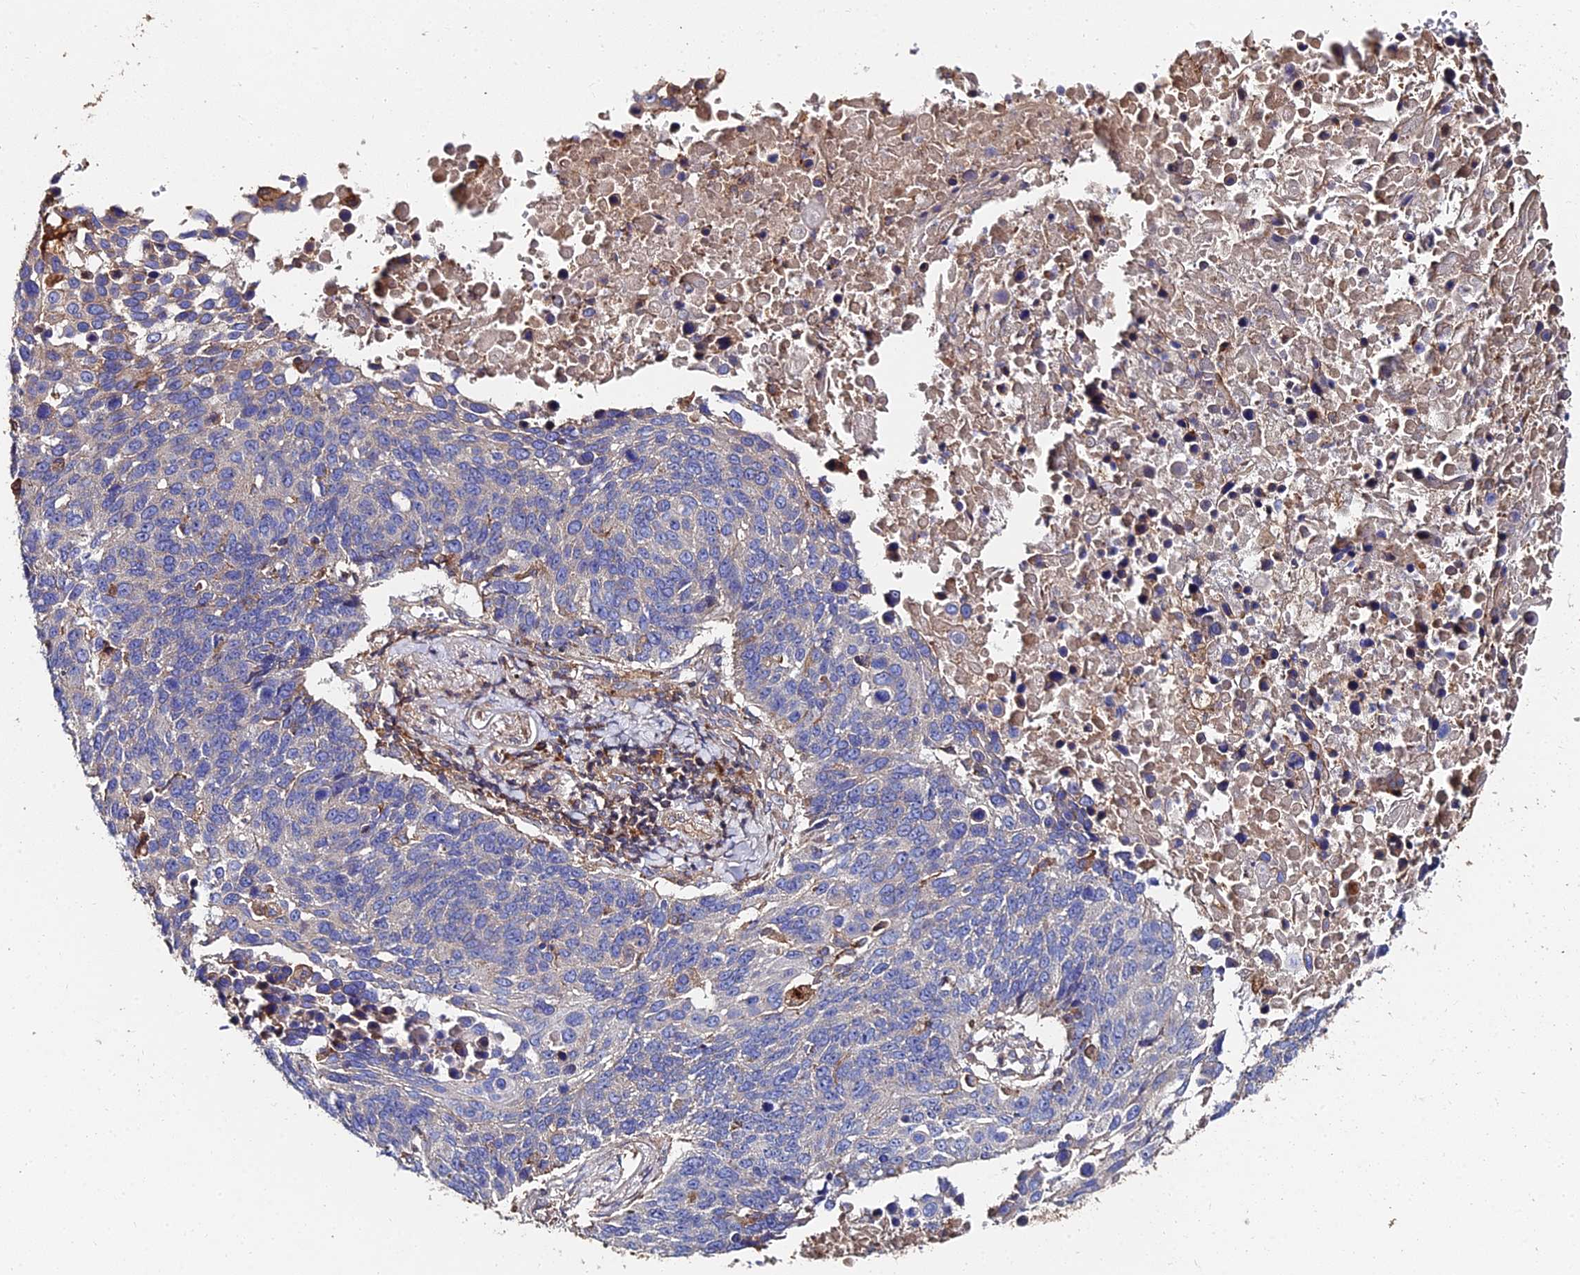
{"staining": {"intensity": "negative", "quantity": "none", "location": "none"}, "tissue": "lung cancer", "cell_type": "Tumor cells", "image_type": "cancer", "snomed": [{"axis": "morphology", "description": "Normal tissue, NOS"}, {"axis": "morphology", "description": "Squamous cell carcinoma, NOS"}, {"axis": "topography", "description": "Lymph node"}, {"axis": "topography", "description": "Lung"}], "caption": "Lung cancer was stained to show a protein in brown. There is no significant expression in tumor cells.", "gene": "EXT1", "patient": {"sex": "male", "age": 66}}